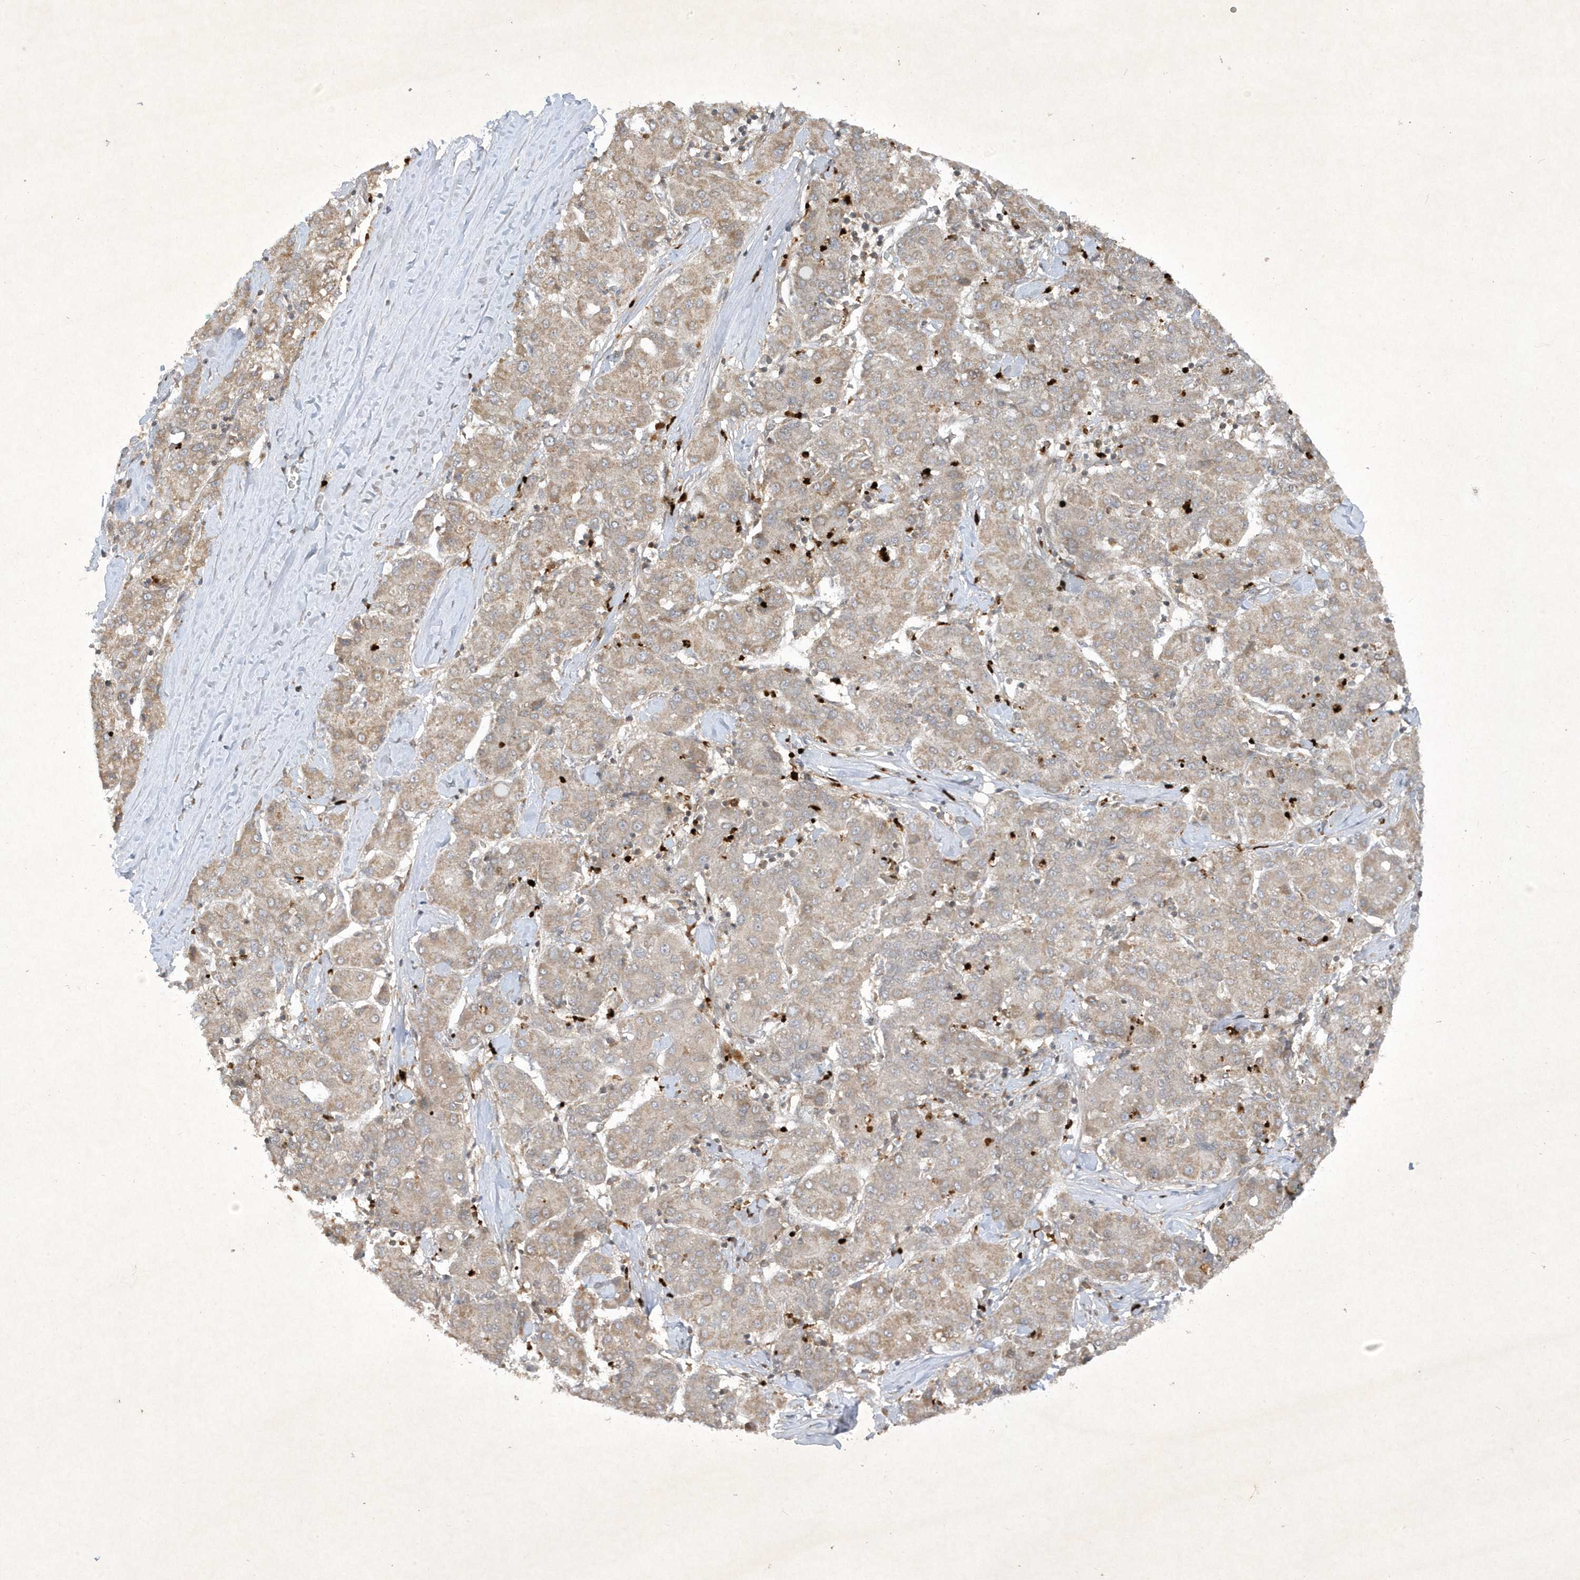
{"staining": {"intensity": "weak", "quantity": "25%-75%", "location": "cytoplasmic/membranous"}, "tissue": "liver cancer", "cell_type": "Tumor cells", "image_type": "cancer", "snomed": [{"axis": "morphology", "description": "Carcinoma, Hepatocellular, NOS"}, {"axis": "topography", "description": "Liver"}], "caption": "A photomicrograph showing weak cytoplasmic/membranous staining in approximately 25%-75% of tumor cells in liver cancer (hepatocellular carcinoma), as visualized by brown immunohistochemical staining.", "gene": "ZNF213", "patient": {"sex": "male", "age": 65}}